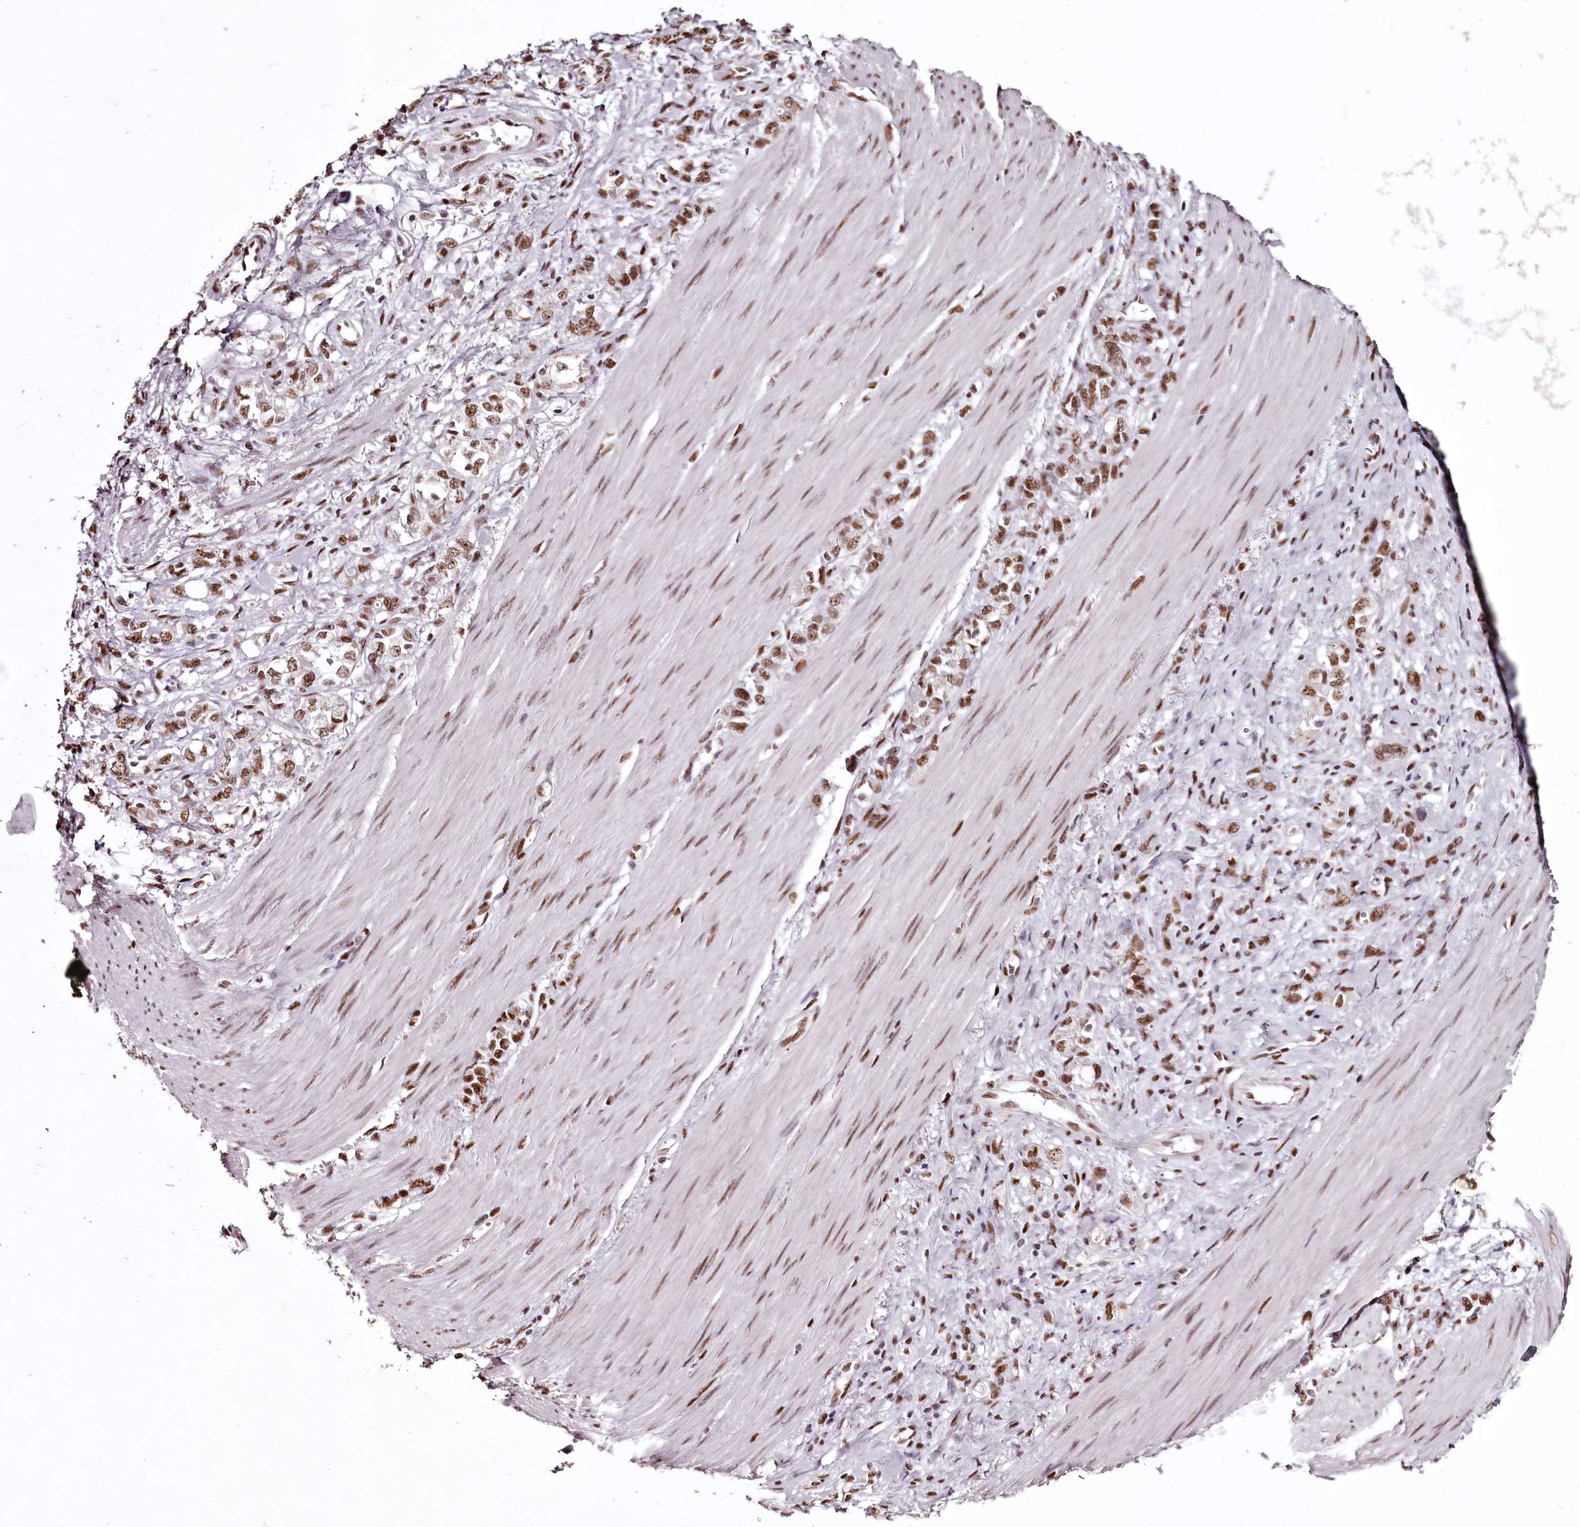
{"staining": {"intensity": "moderate", "quantity": ">75%", "location": "nuclear"}, "tissue": "stomach cancer", "cell_type": "Tumor cells", "image_type": "cancer", "snomed": [{"axis": "morphology", "description": "Adenocarcinoma, NOS"}, {"axis": "topography", "description": "Stomach"}], "caption": "IHC micrograph of human stomach adenocarcinoma stained for a protein (brown), which displays medium levels of moderate nuclear expression in about >75% of tumor cells.", "gene": "PSPC1", "patient": {"sex": "female", "age": 76}}